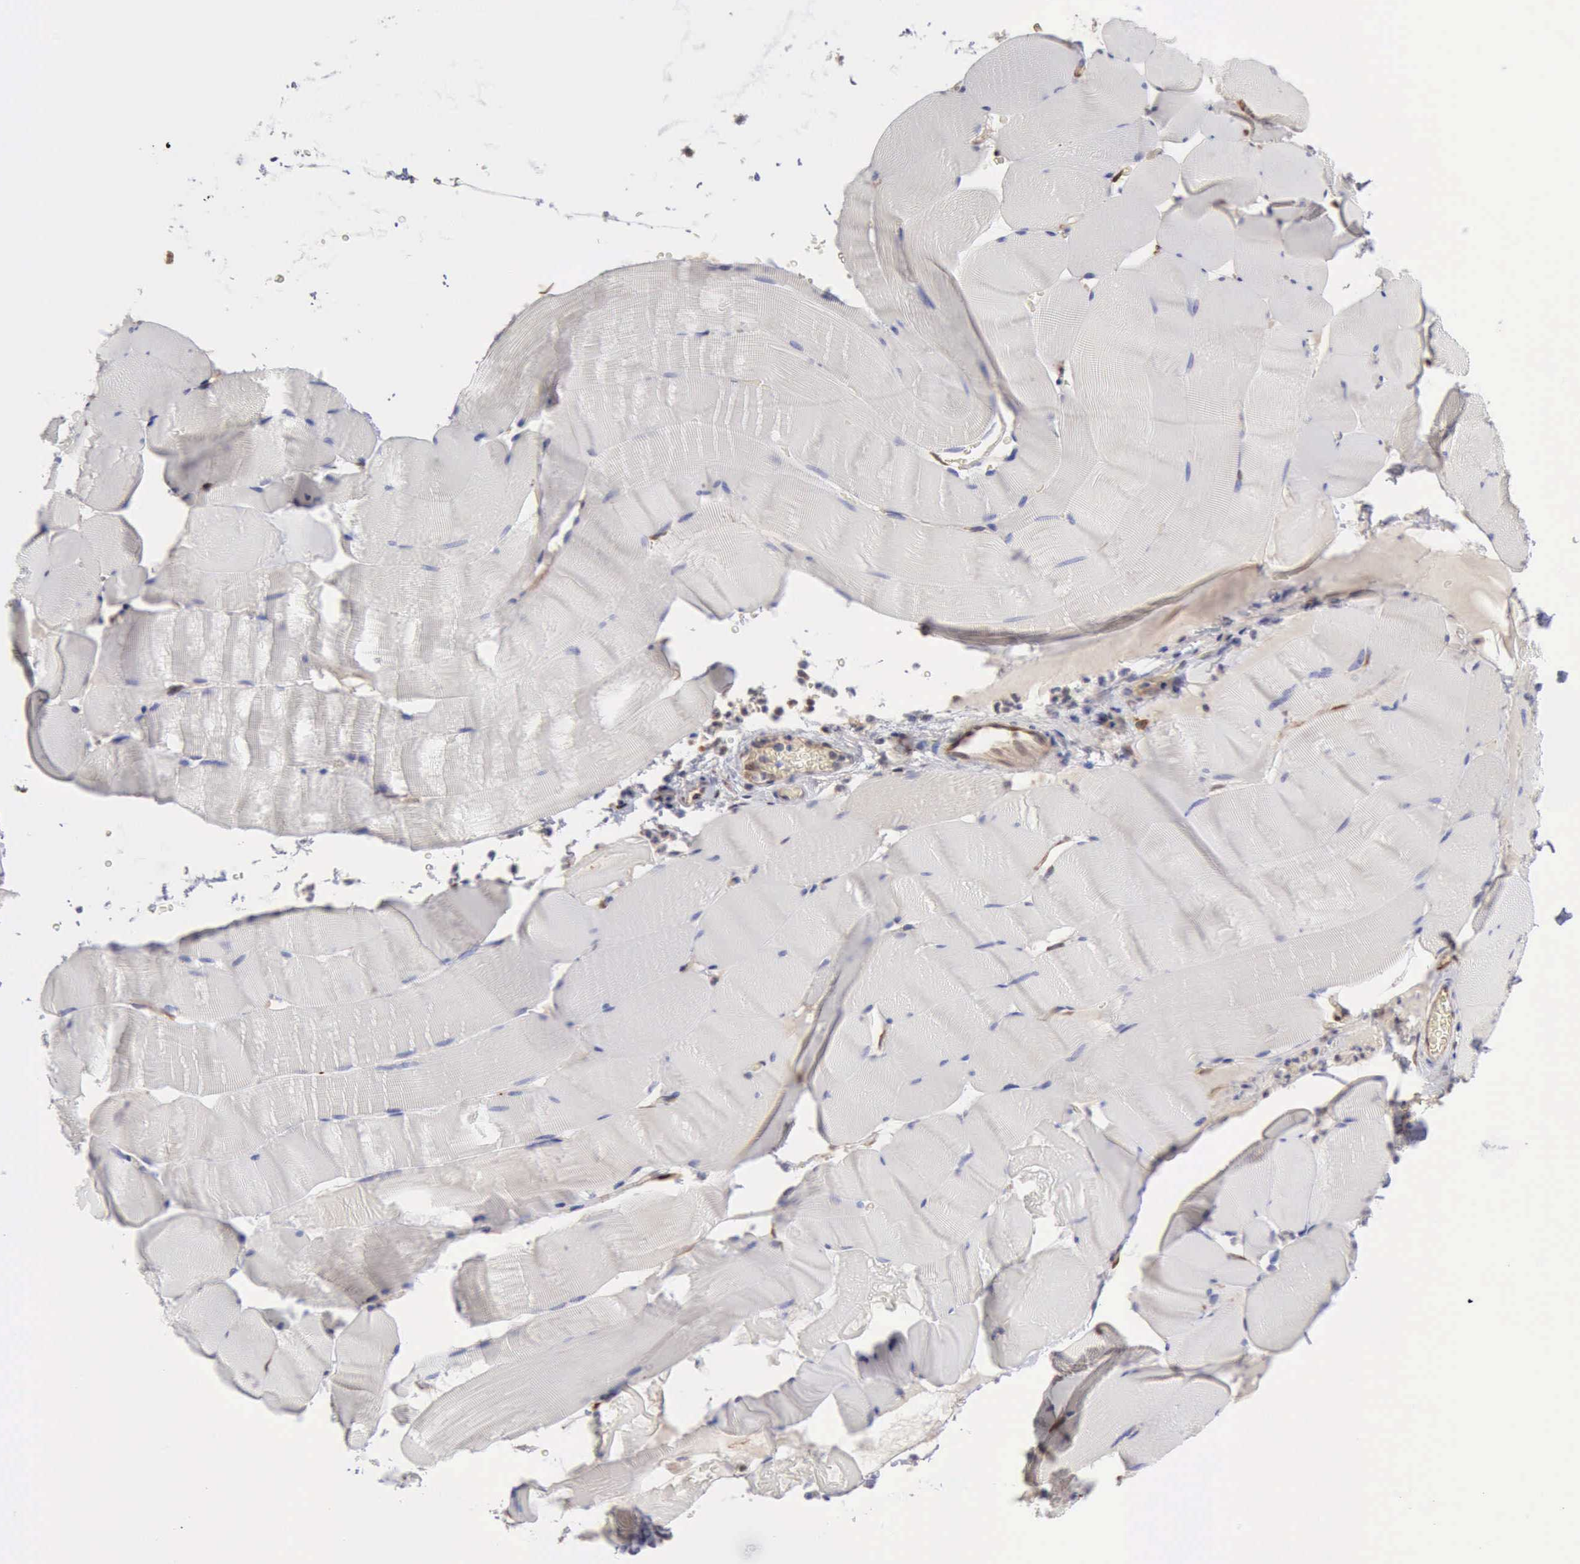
{"staining": {"intensity": "weak", "quantity": "<25%", "location": "nuclear"}, "tissue": "skeletal muscle", "cell_type": "Myocytes", "image_type": "normal", "snomed": [{"axis": "morphology", "description": "Normal tissue, NOS"}, {"axis": "topography", "description": "Skeletal muscle"}], "caption": "Skeletal muscle stained for a protein using IHC displays no expression myocytes.", "gene": "APOL2", "patient": {"sex": "male", "age": 62}}